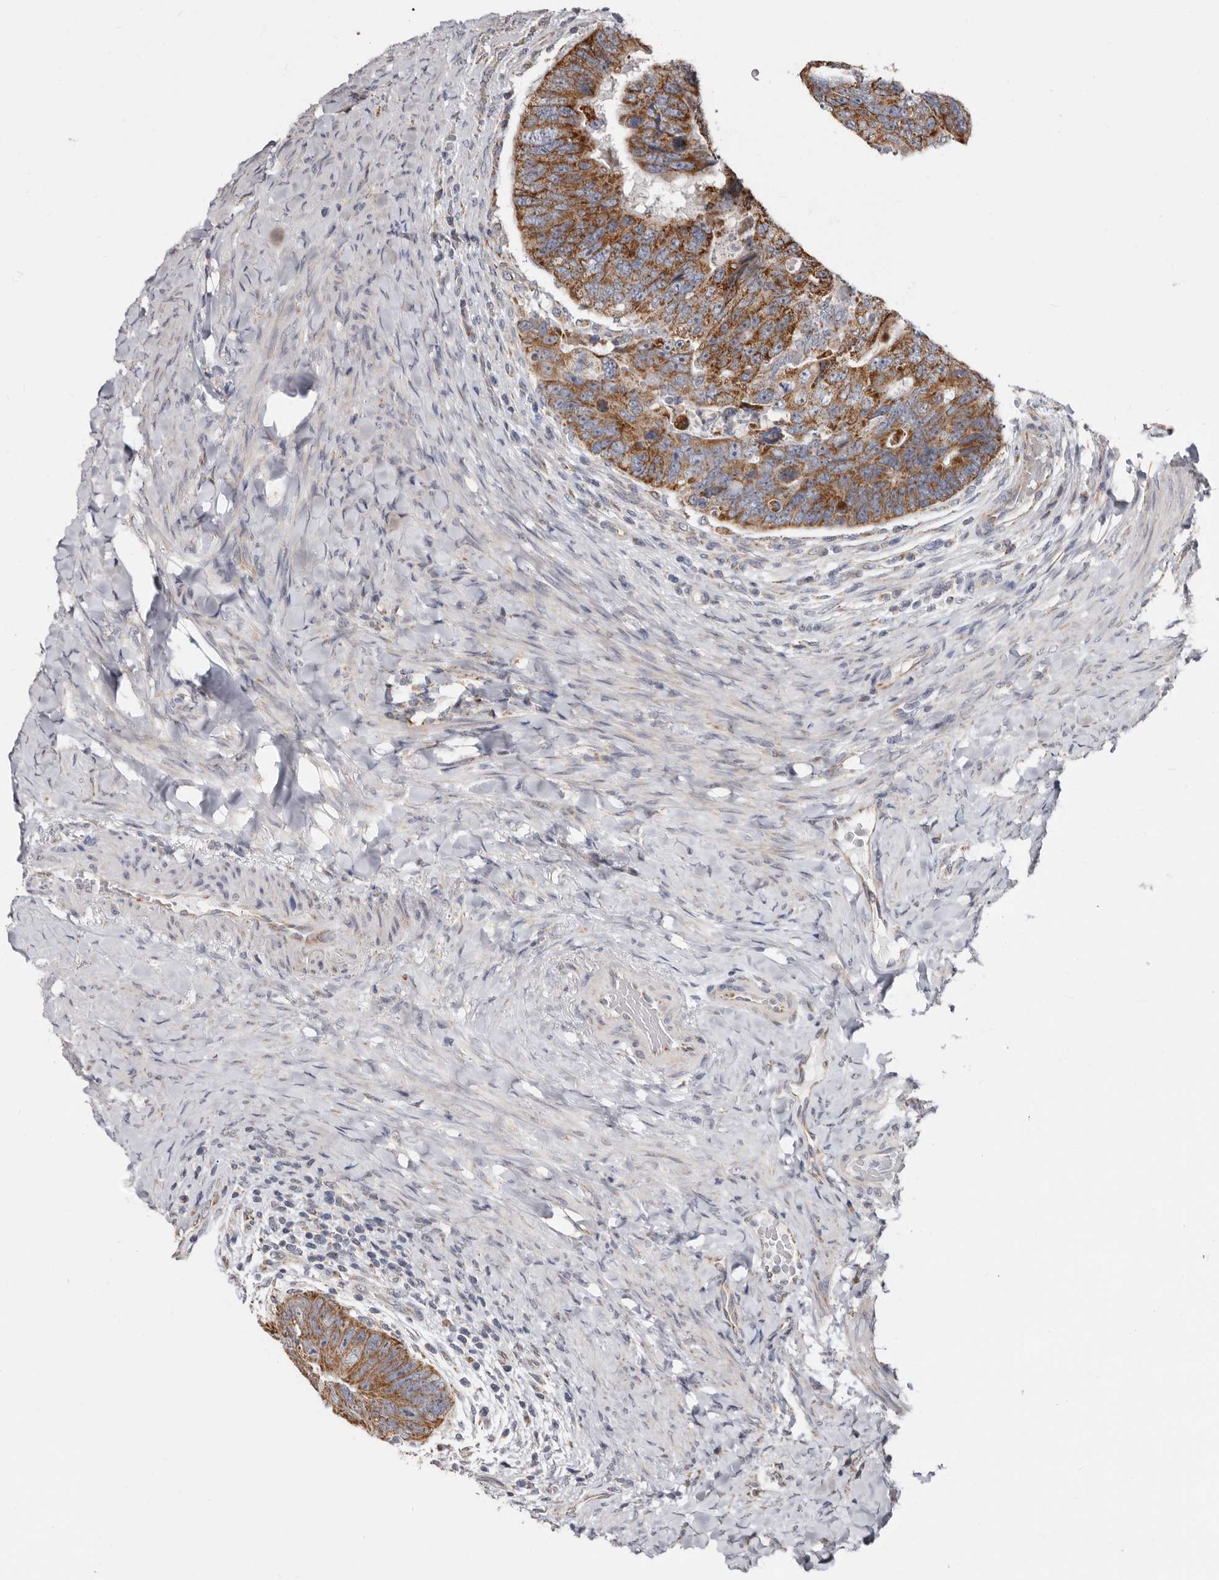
{"staining": {"intensity": "moderate", "quantity": ">75%", "location": "cytoplasmic/membranous"}, "tissue": "colorectal cancer", "cell_type": "Tumor cells", "image_type": "cancer", "snomed": [{"axis": "morphology", "description": "Adenocarcinoma, NOS"}, {"axis": "topography", "description": "Rectum"}], "caption": "Immunohistochemical staining of colorectal cancer (adenocarcinoma) reveals medium levels of moderate cytoplasmic/membranous protein positivity in about >75% of tumor cells.", "gene": "MRPL18", "patient": {"sex": "male", "age": 59}}